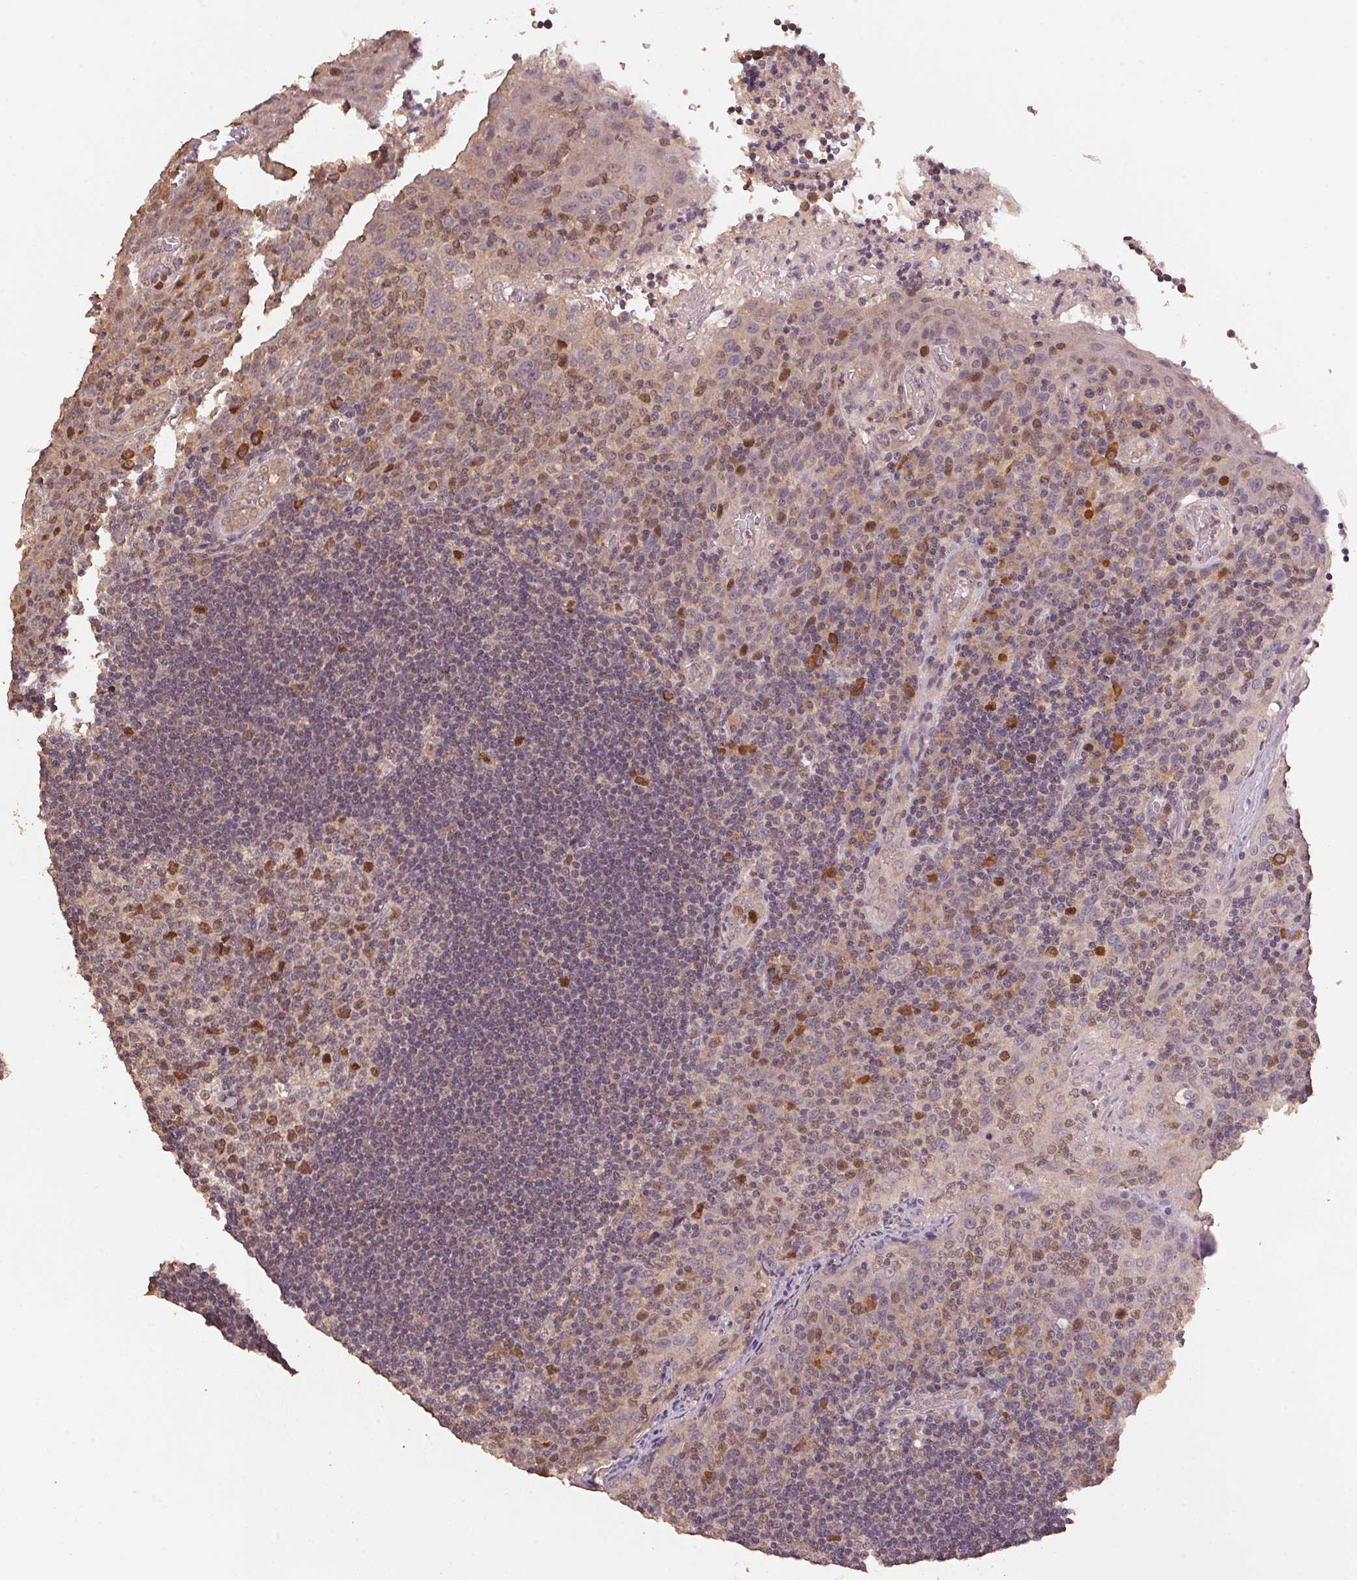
{"staining": {"intensity": "strong", "quantity": "<25%", "location": "nuclear"}, "tissue": "tonsil", "cell_type": "Germinal center cells", "image_type": "normal", "snomed": [{"axis": "morphology", "description": "Normal tissue, NOS"}, {"axis": "topography", "description": "Tonsil"}], "caption": "Germinal center cells show medium levels of strong nuclear expression in about <25% of cells in benign human tonsil.", "gene": "CENPF", "patient": {"sex": "male", "age": 17}}